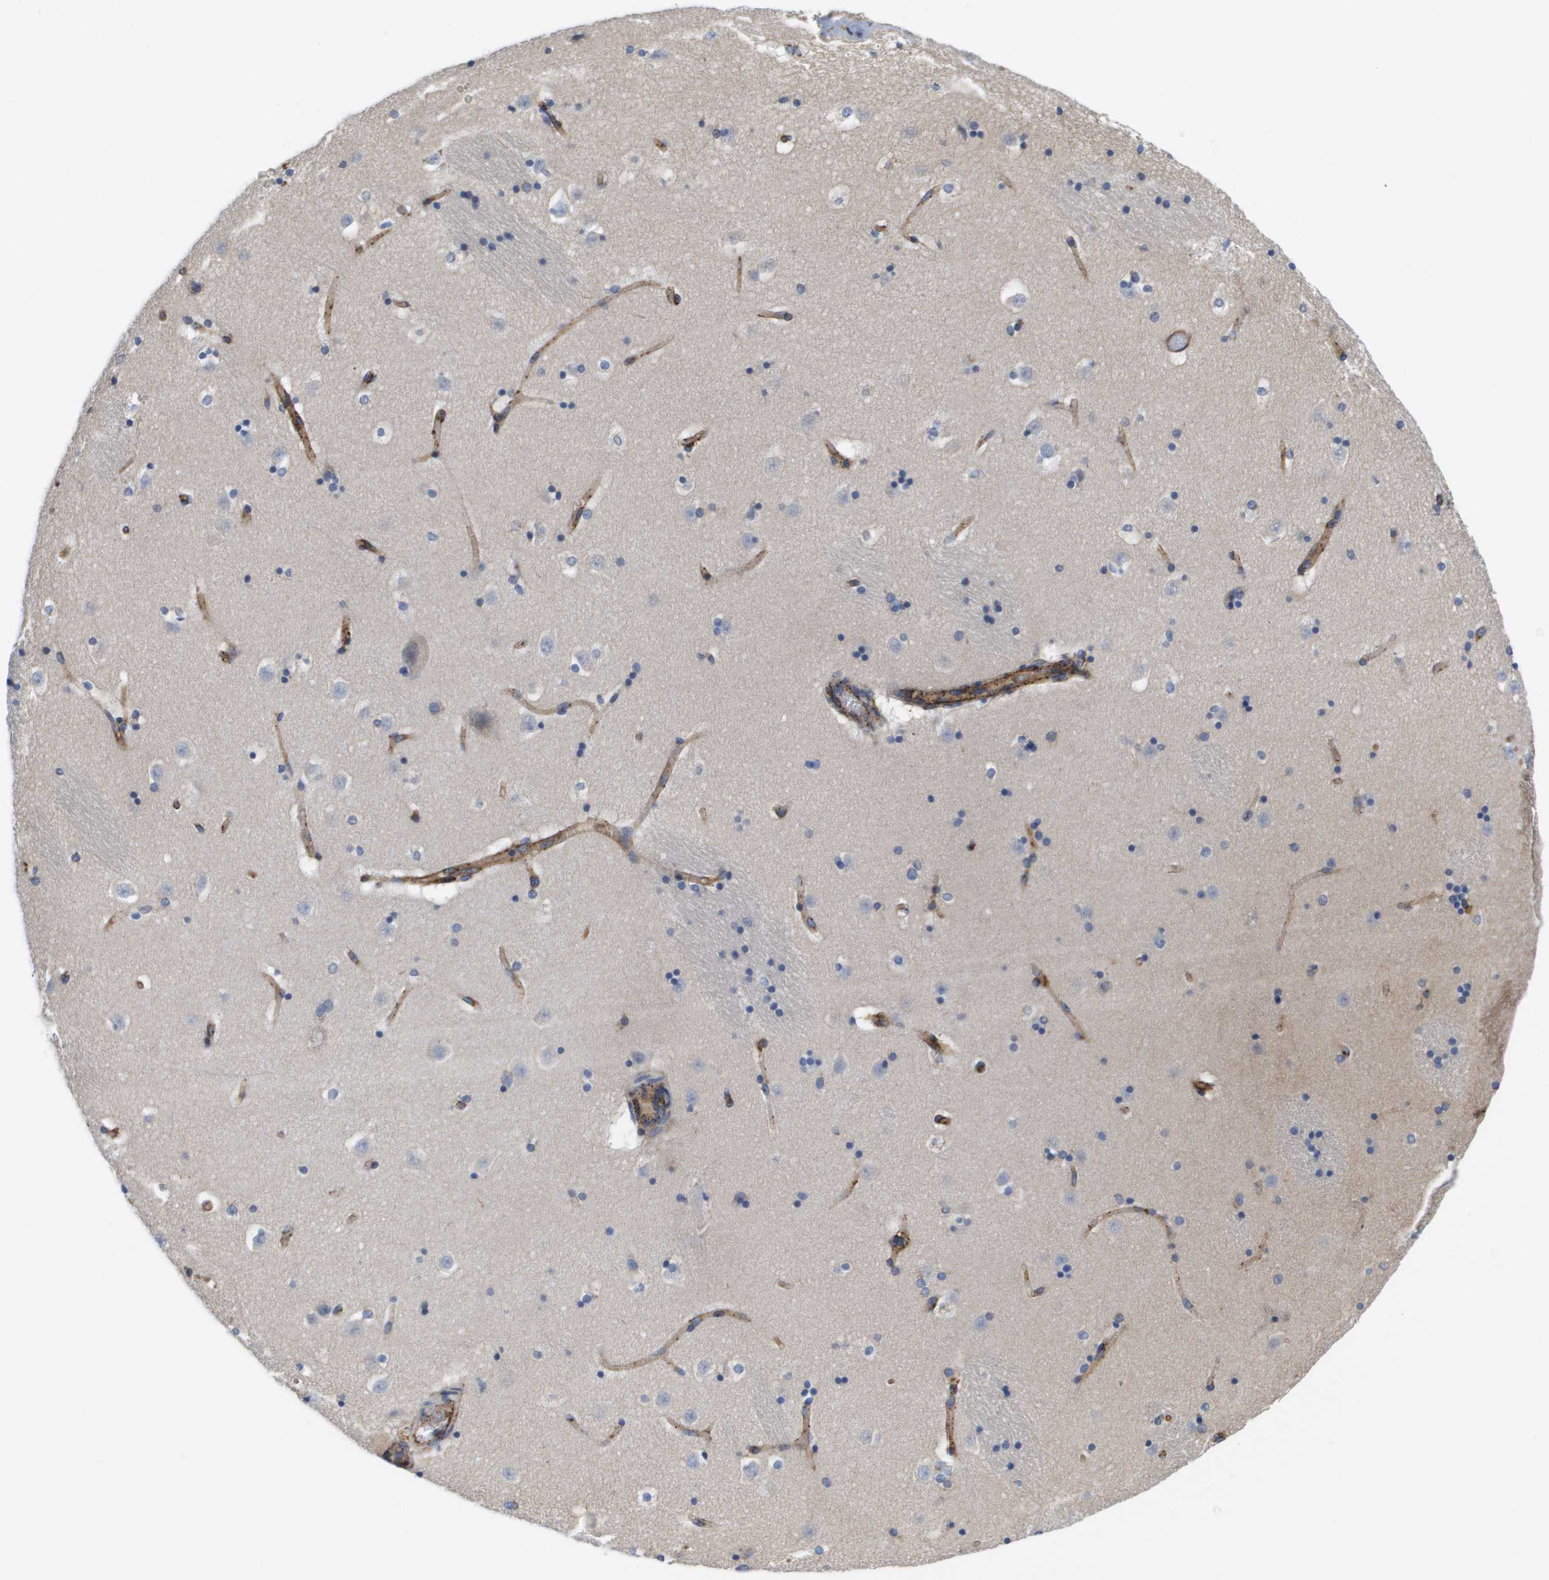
{"staining": {"intensity": "negative", "quantity": "none", "location": "none"}, "tissue": "caudate", "cell_type": "Glial cells", "image_type": "normal", "snomed": [{"axis": "morphology", "description": "Normal tissue, NOS"}, {"axis": "topography", "description": "Lateral ventricle wall"}], "caption": "High power microscopy photomicrograph of an immunohistochemistry (IHC) photomicrograph of benign caudate, revealing no significant positivity in glial cells.", "gene": "BST2", "patient": {"sex": "male", "age": 45}}